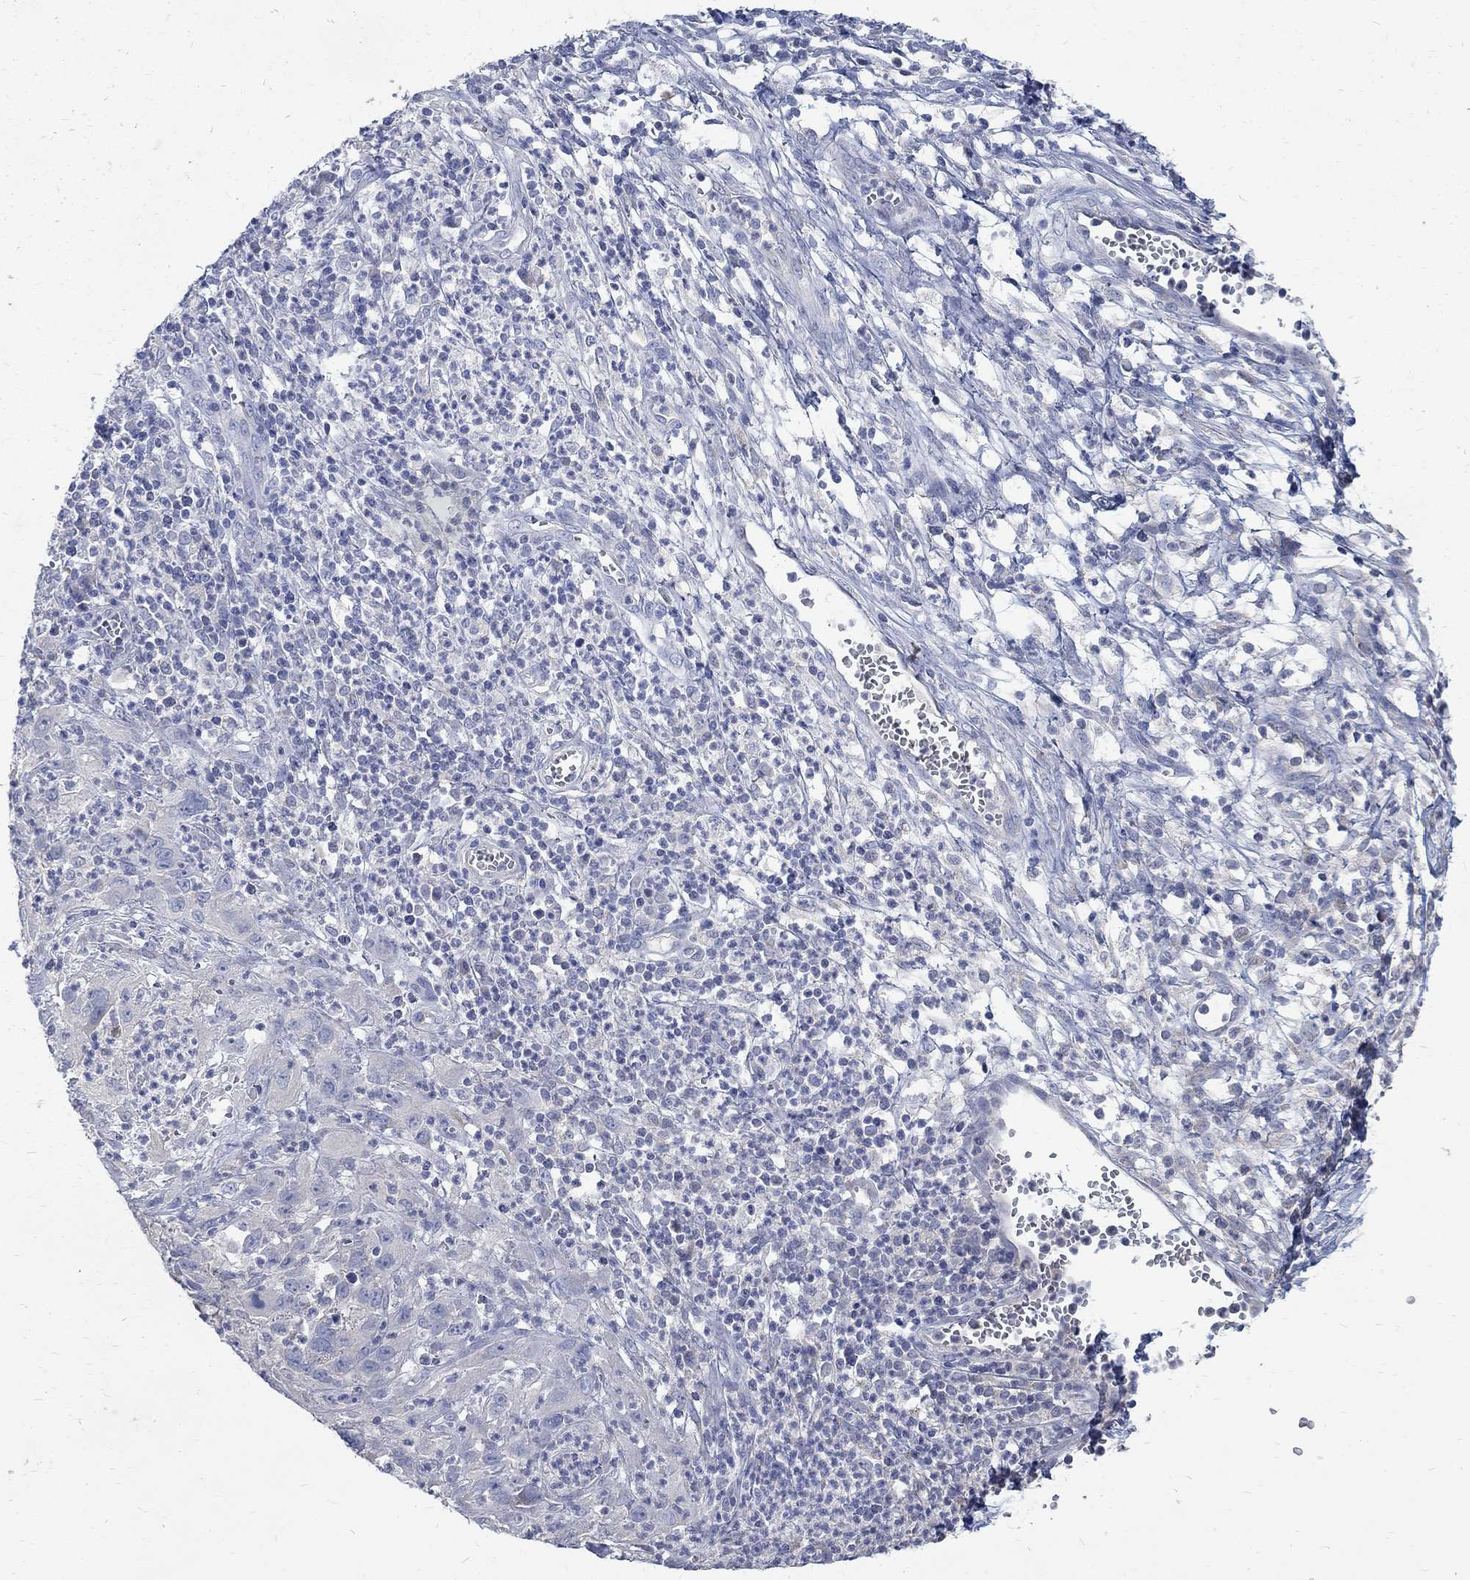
{"staining": {"intensity": "negative", "quantity": "none", "location": "none"}, "tissue": "cervical cancer", "cell_type": "Tumor cells", "image_type": "cancer", "snomed": [{"axis": "morphology", "description": "Squamous cell carcinoma, NOS"}, {"axis": "topography", "description": "Cervix"}], "caption": "This is a photomicrograph of immunohistochemistry staining of squamous cell carcinoma (cervical), which shows no staining in tumor cells.", "gene": "C17orf75", "patient": {"sex": "female", "age": 32}}